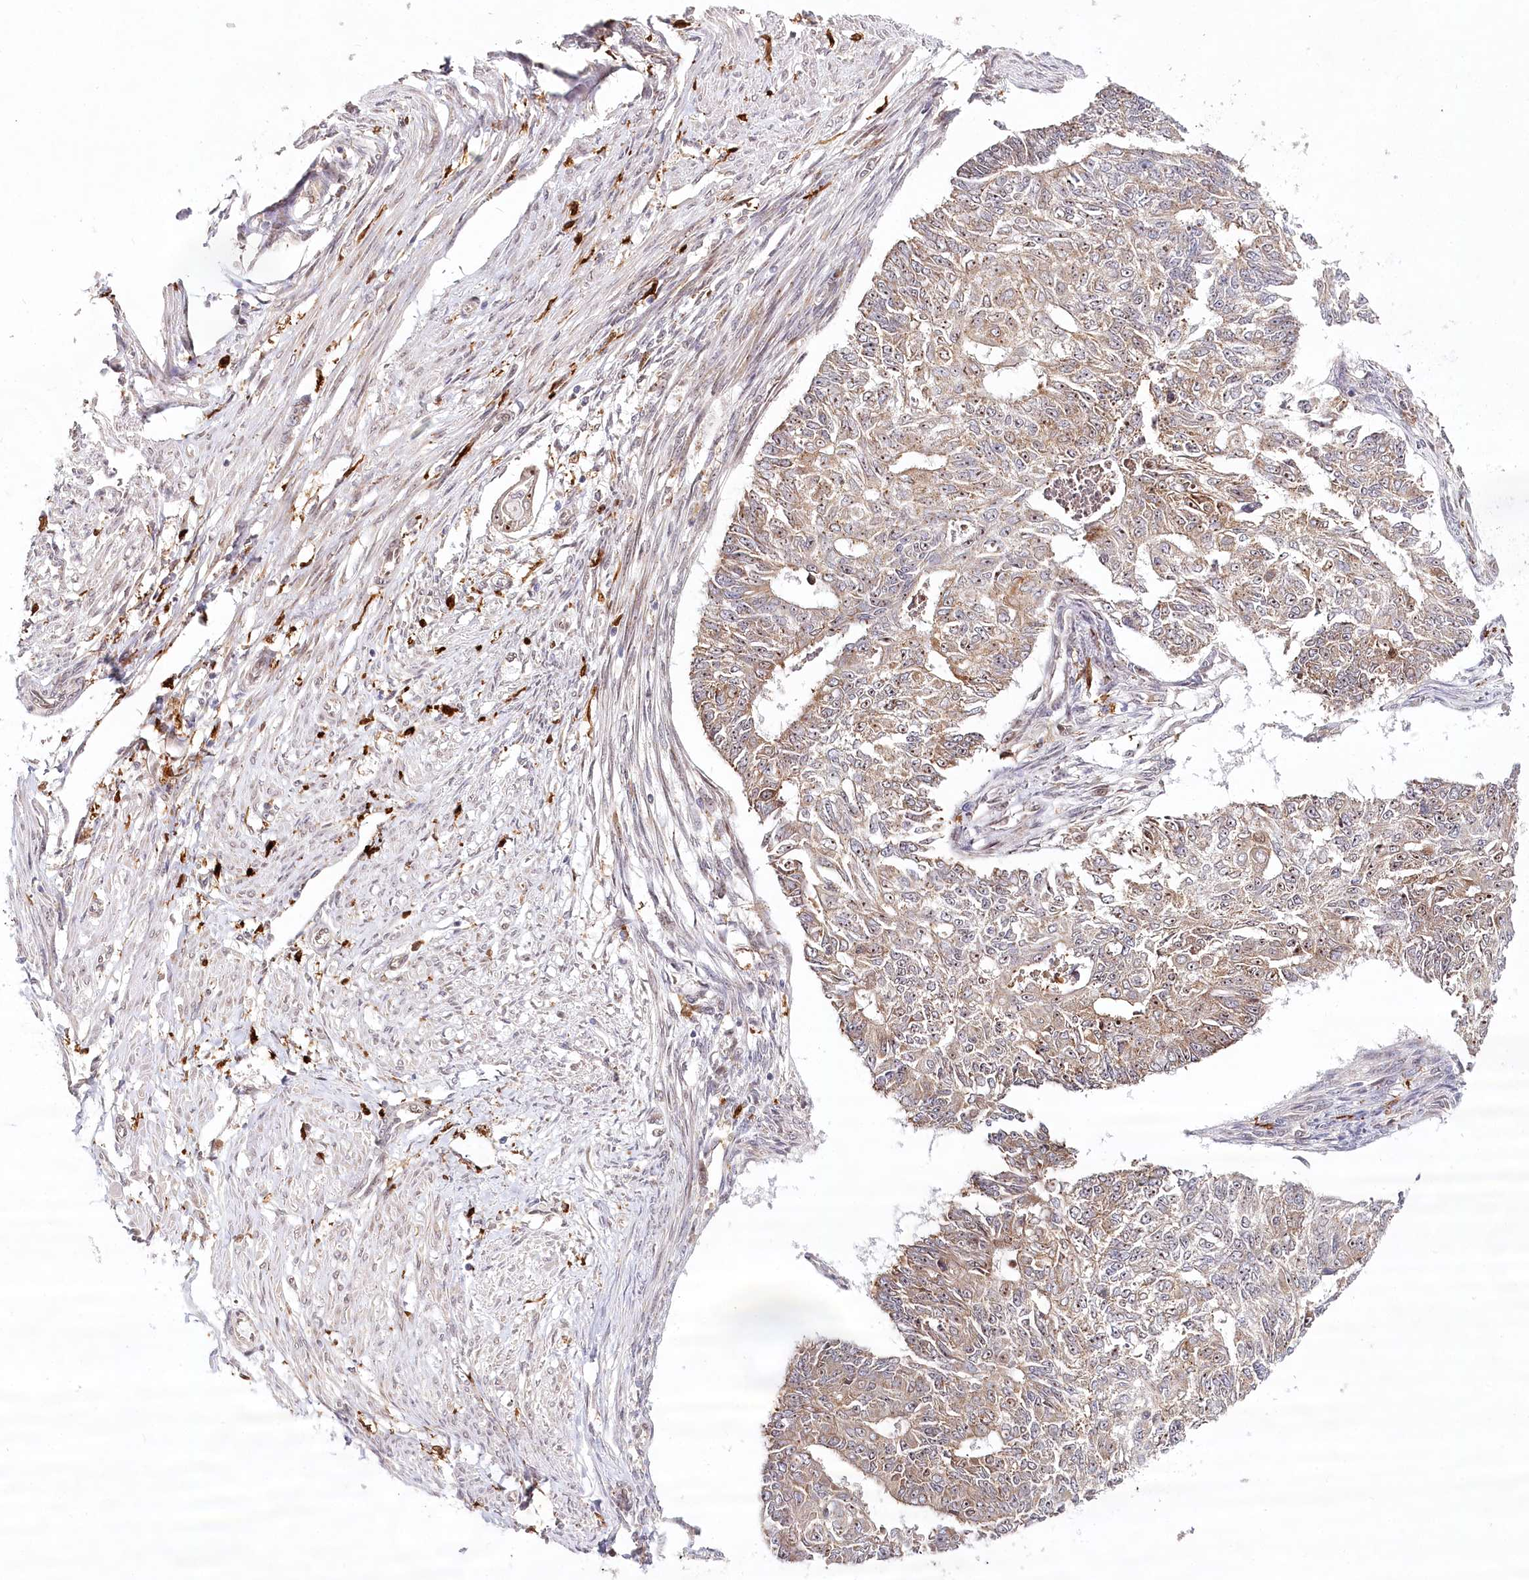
{"staining": {"intensity": "moderate", "quantity": "25%-75%", "location": "cytoplasmic/membranous,nuclear"}, "tissue": "endometrial cancer", "cell_type": "Tumor cells", "image_type": "cancer", "snomed": [{"axis": "morphology", "description": "Adenocarcinoma, NOS"}, {"axis": "topography", "description": "Endometrium"}], "caption": "About 25%-75% of tumor cells in endometrial cancer show moderate cytoplasmic/membranous and nuclear protein staining as visualized by brown immunohistochemical staining.", "gene": "WDR36", "patient": {"sex": "female", "age": 32}}